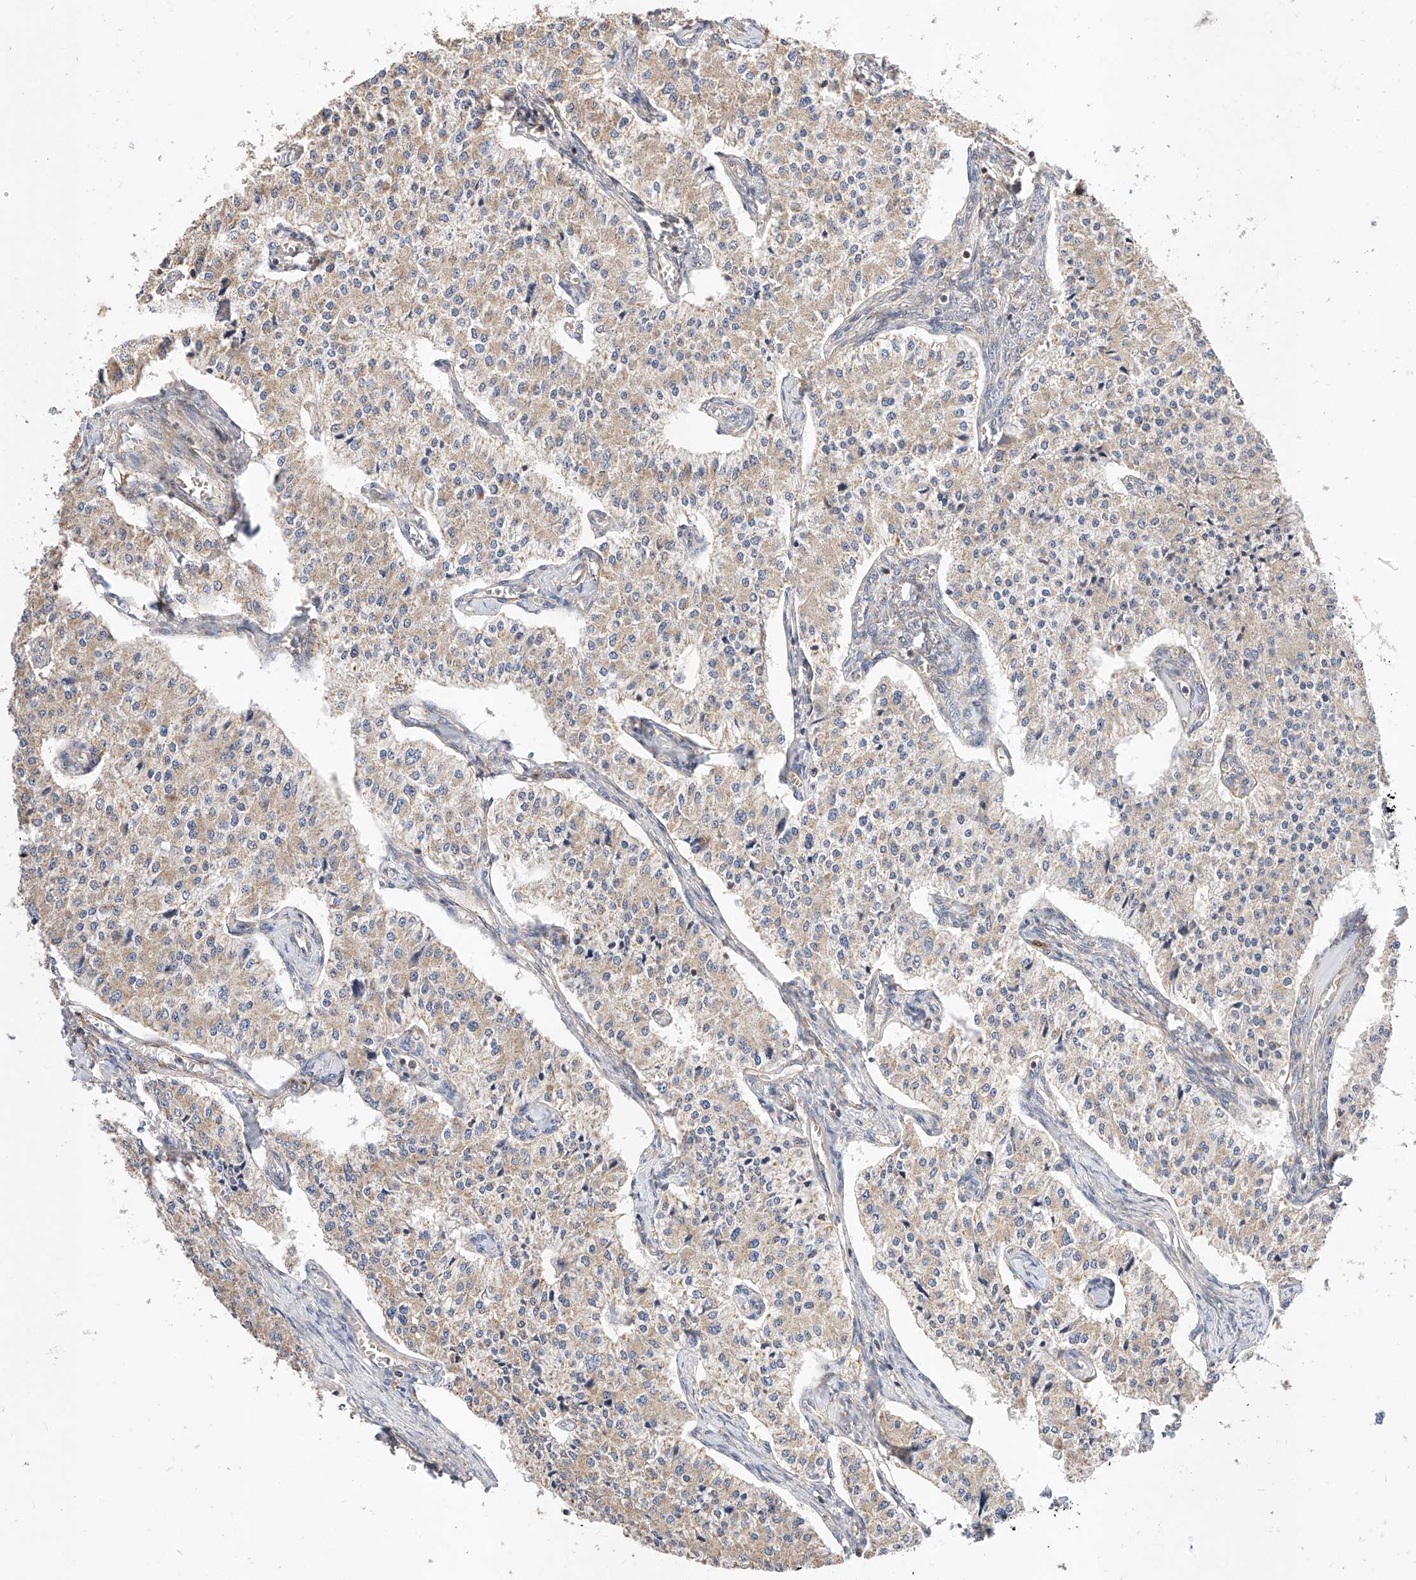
{"staining": {"intensity": "weak", "quantity": ">75%", "location": "cytoplasmic/membranous"}, "tissue": "carcinoid", "cell_type": "Tumor cells", "image_type": "cancer", "snomed": [{"axis": "morphology", "description": "Carcinoid, malignant, NOS"}, {"axis": "topography", "description": "Colon"}], "caption": "Brown immunohistochemical staining in human carcinoid exhibits weak cytoplasmic/membranous positivity in approximately >75% of tumor cells. The protein of interest is shown in brown color, while the nuclei are stained blue.", "gene": "RAB23", "patient": {"sex": "female", "age": 52}}